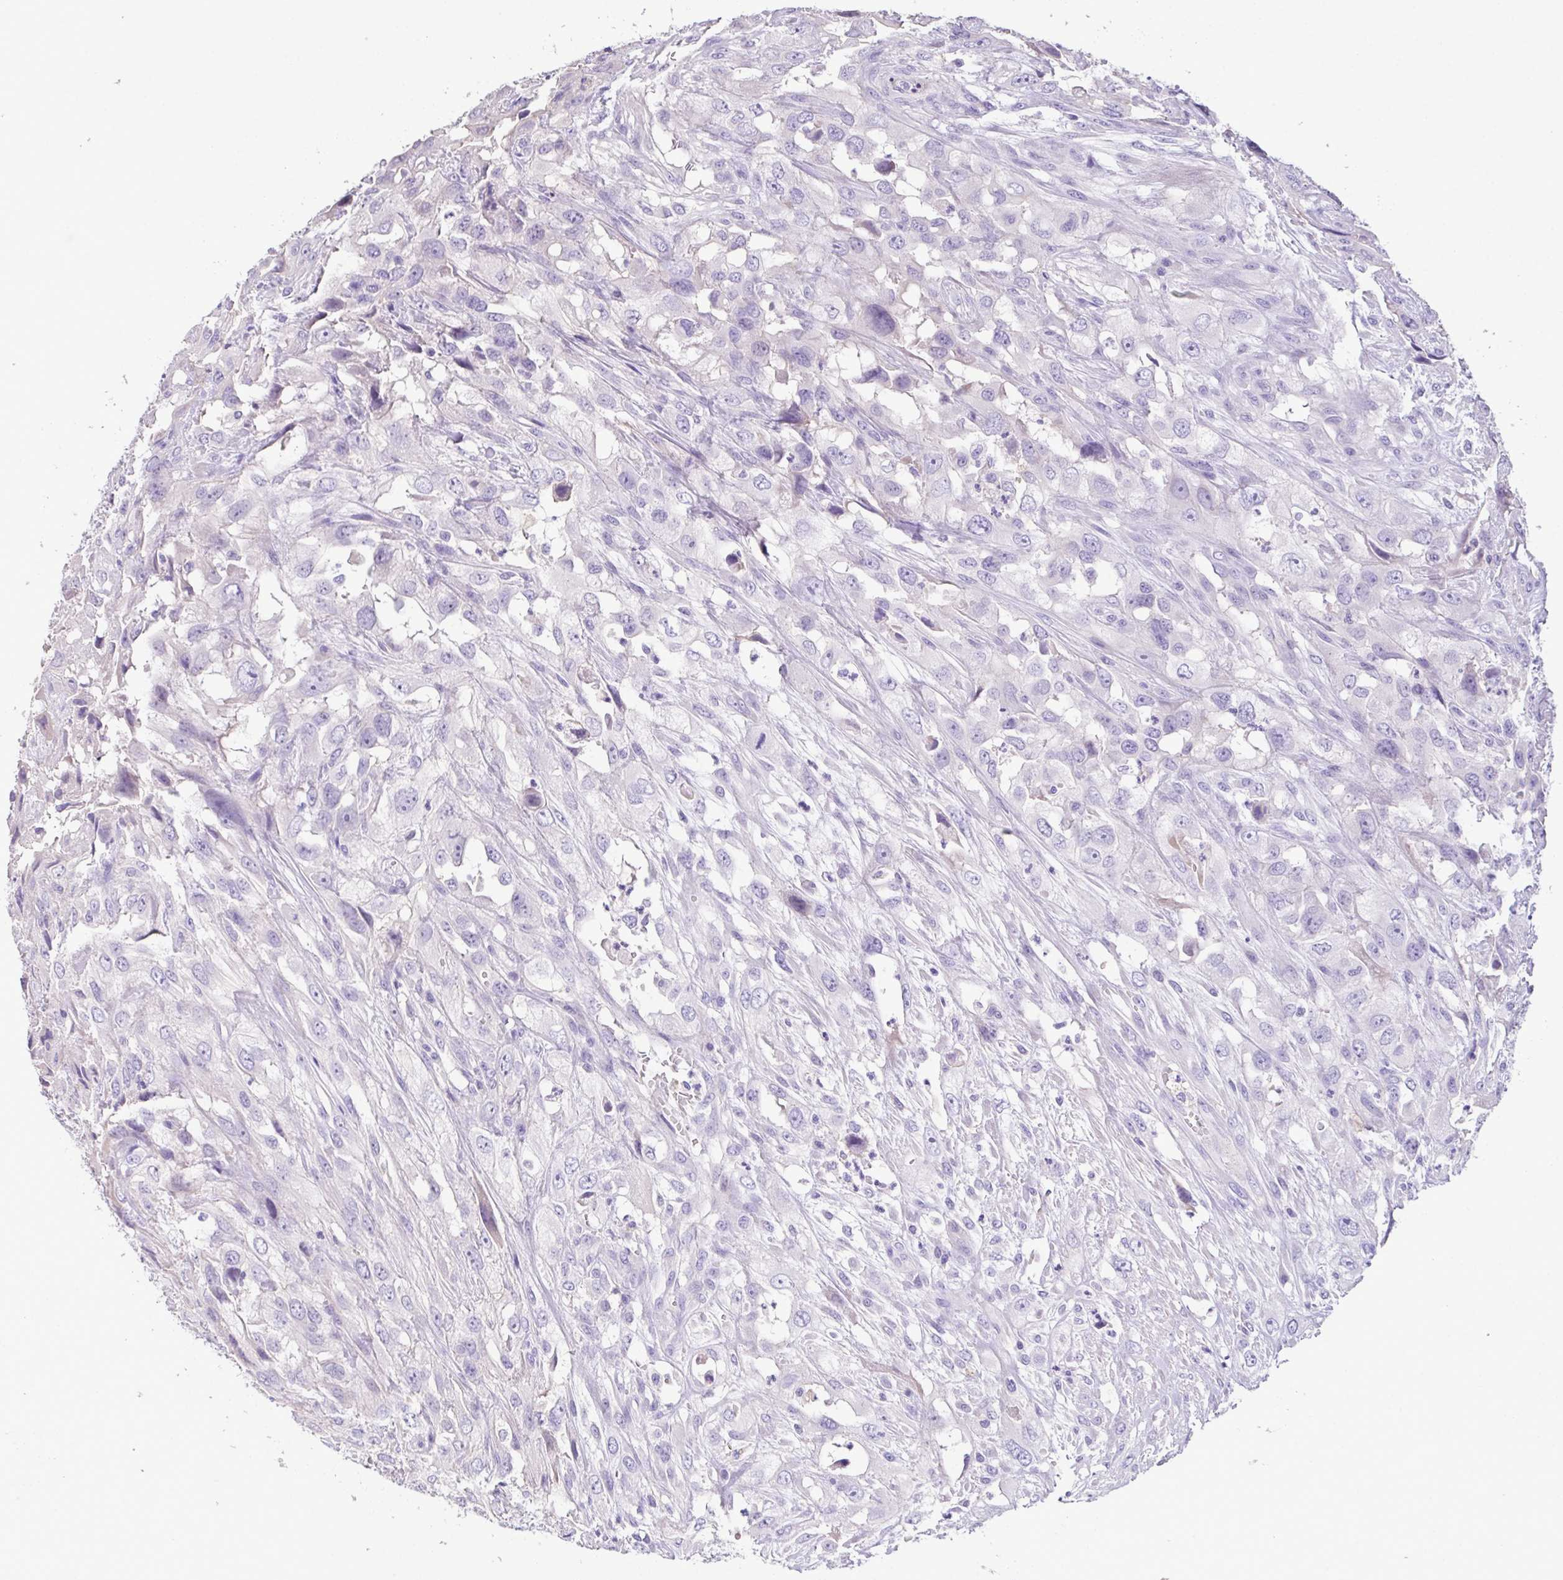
{"staining": {"intensity": "negative", "quantity": "none", "location": "none"}, "tissue": "urothelial cancer", "cell_type": "Tumor cells", "image_type": "cancer", "snomed": [{"axis": "morphology", "description": "Urothelial carcinoma, High grade"}, {"axis": "topography", "description": "Urinary bladder"}], "caption": "A high-resolution micrograph shows IHC staining of urothelial cancer, which reveals no significant expression in tumor cells.", "gene": "MARCO", "patient": {"sex": "male", "age": 67}}